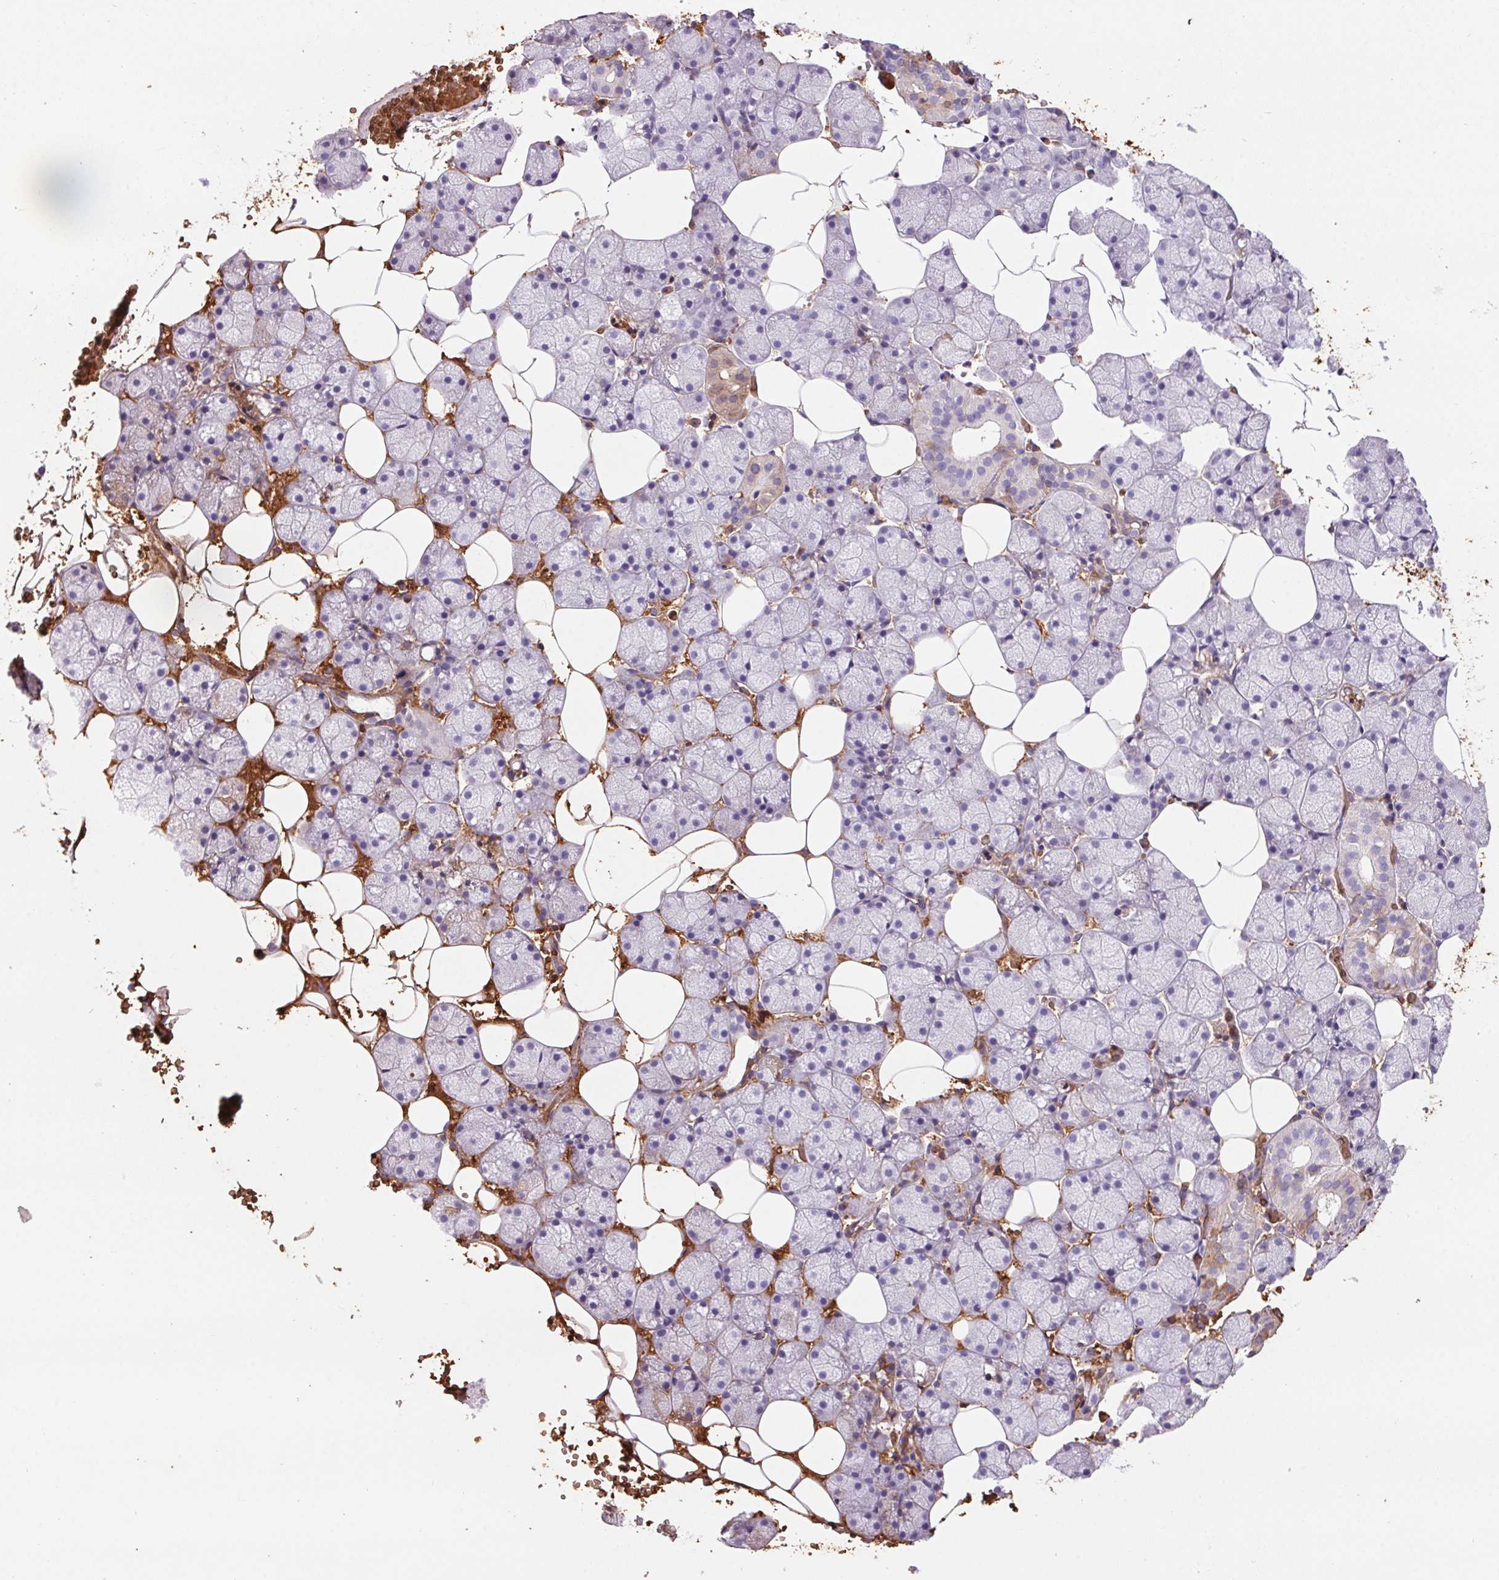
{"staining": {"intensity": "negative", "quantity": "none", "location": "none"}, "tissue": "salivary gland", "cell_type": "Glandular cells", "image_type": "normal", "snomed": [{"axis": "morphology", "description": "Normal tissue, NOS"}, {"axis": "topography", "description": "Salivary gland"}], "caption": "The image shows no staining of glandular cells in normal salivary gland. (DAB (3,3'-diaminobenzidine) IHC with hematoxylin counter stain).", "gene": "HBQ1", "patient": {"sex": "male", "age": 38}}